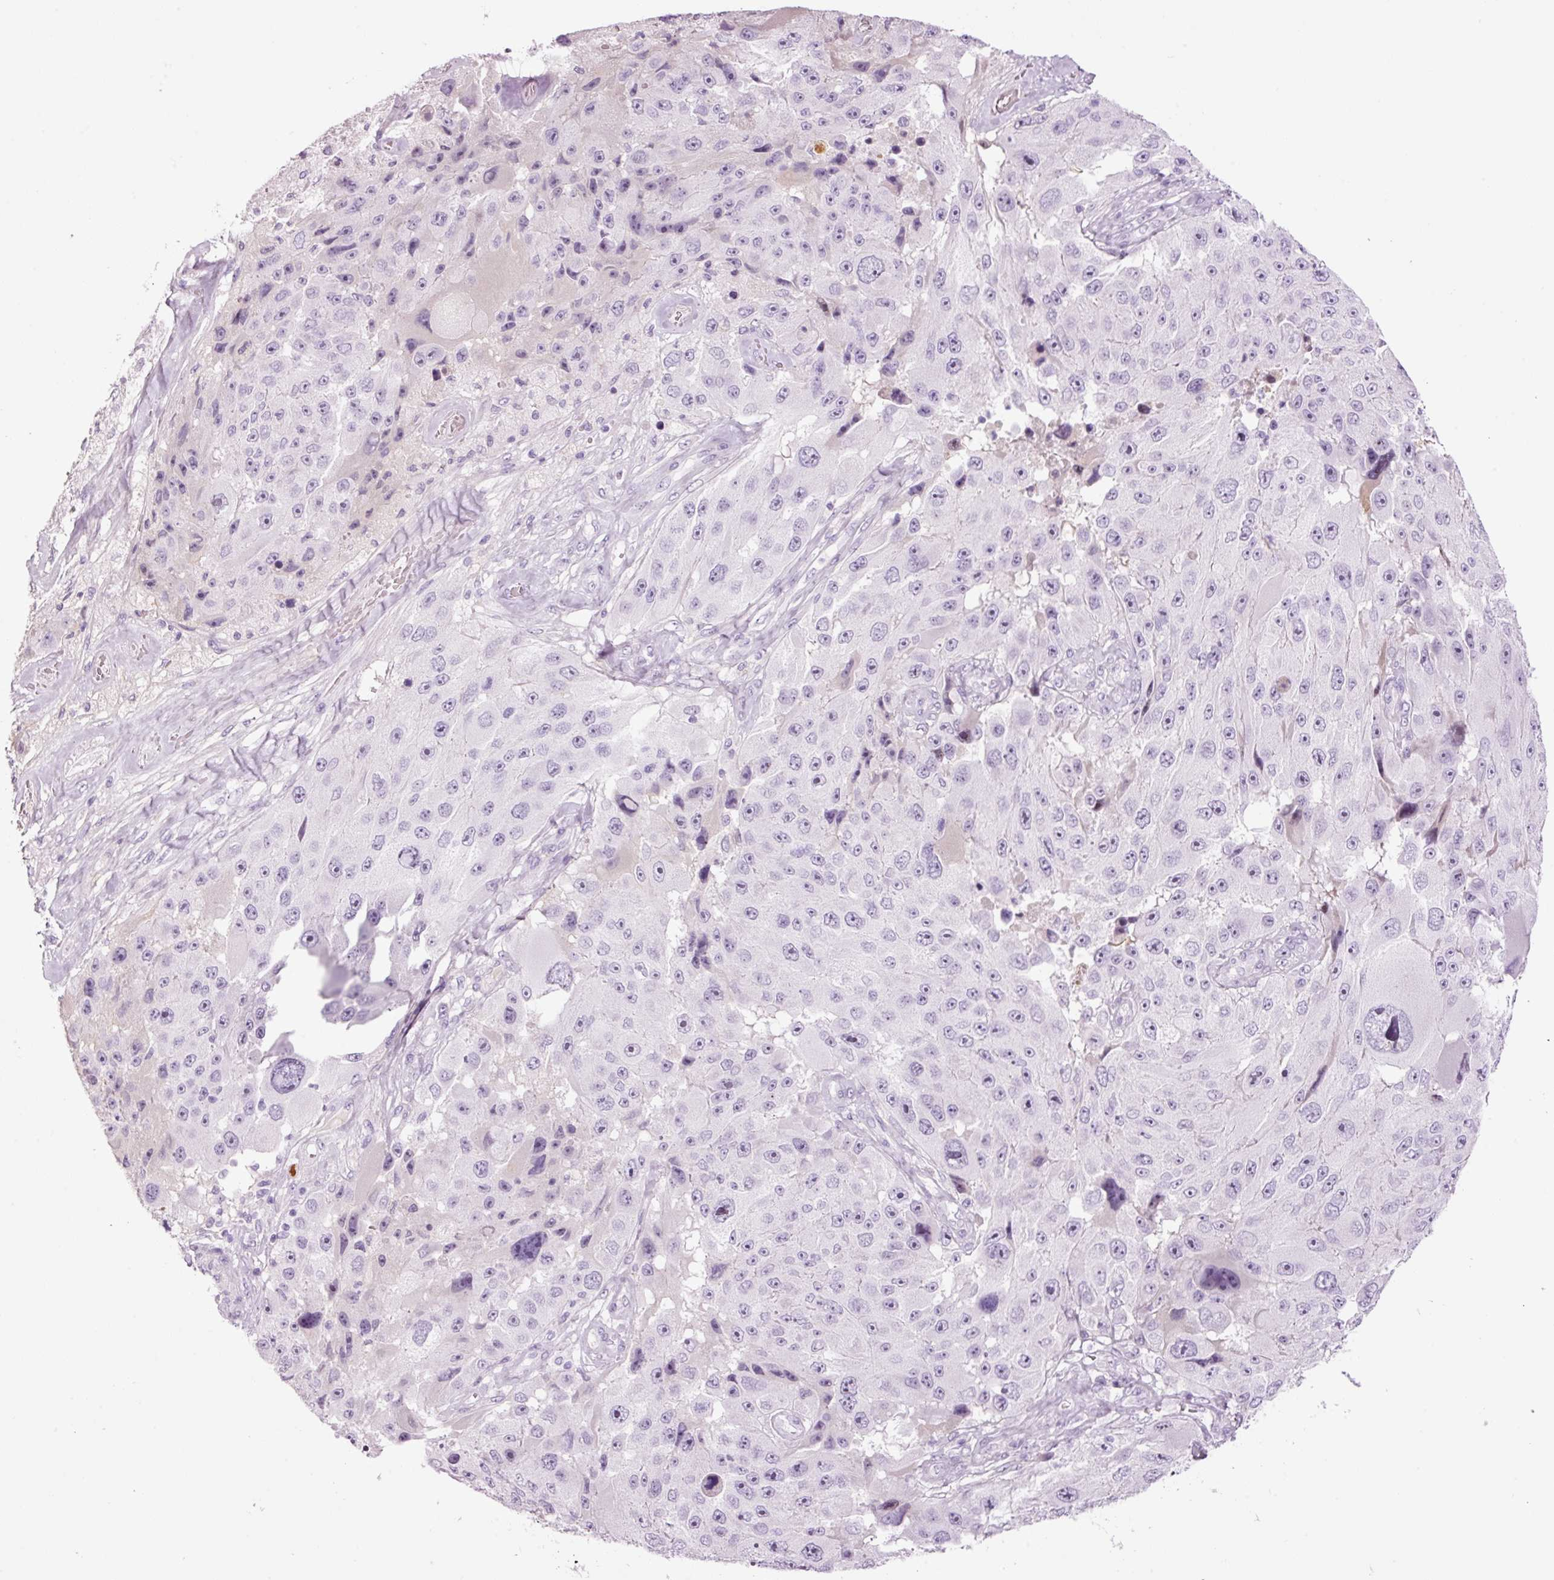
{"staining": {"intensity": "negative", "quantity": "none", "location": "none"}, "tissue": "melanoma", "cell_type": "Tumor cells", "image_type": "cancer", "snomed": [{"axis": "morphology", "description": "Malignant melanoma, Metastatic site"}, {"axis": "topography", "description": "Lymph node"}], "caption": "Immunohistochemistry (IHC) micrograph of neoplastic tissue: human melanoma stained with DAB (3,3'-diaminobenzidine) shows no significant protein staining in tumor cells. The staining is performed using DAB (3,3'-diaminobenzidine) brown chromogen with nuclei counter-stained in using hematoxylin.", "gene": "KLF1", "patient": {"sex": "male", "age": 62}}